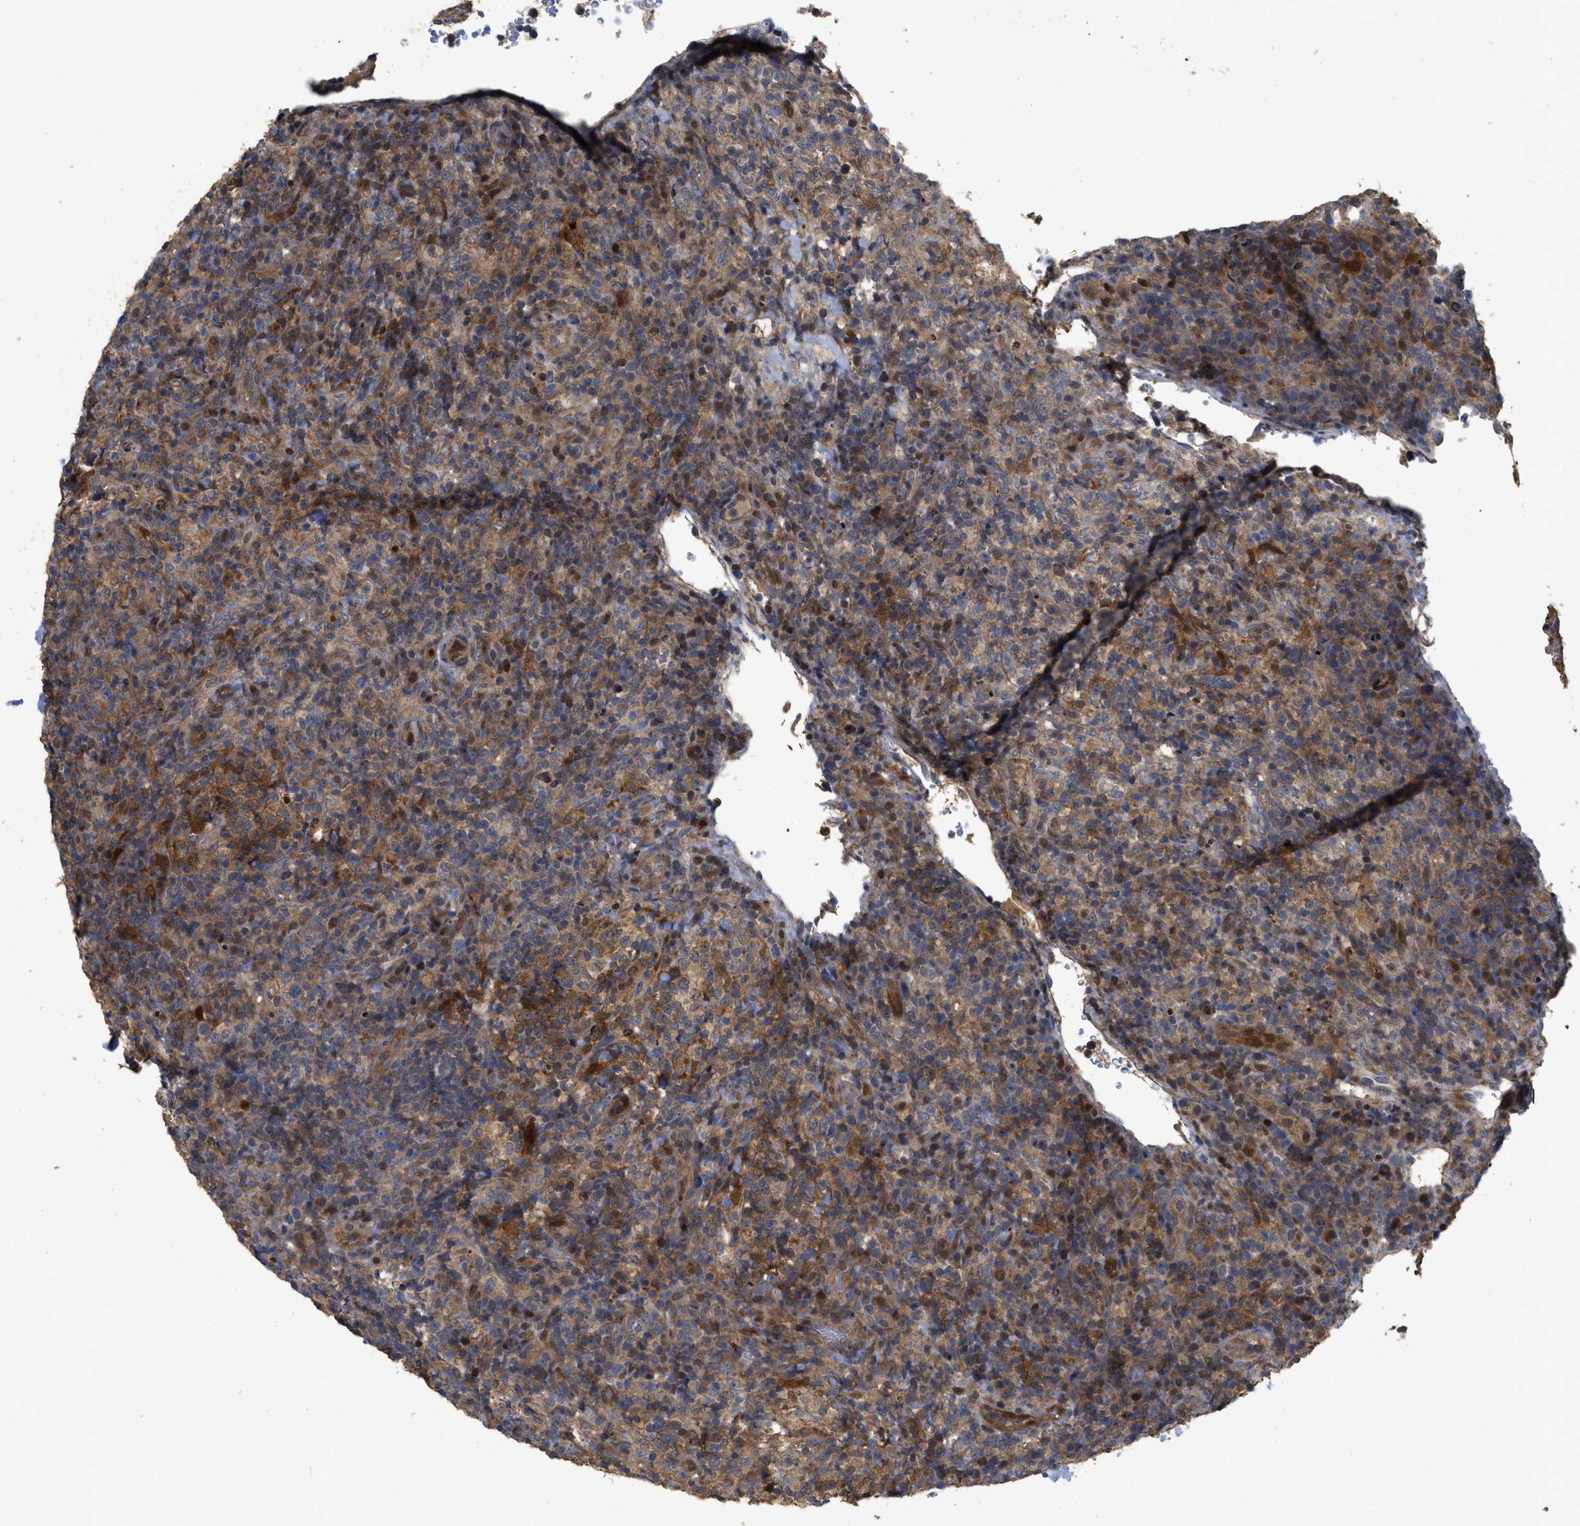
{"staining": {"intensity": "moderate", "quantity": ">75%", "location": "cytoplasmic/membranous"}, "tissue": "lymphoma", "cell_type": "Tumor cells", "image_type": "cancer", "snomed": [{"axis": "morphology", "description": "Malignant lymphoma, non-Hodgkin's type, High grade"}, {"axis": "topography", "description": "Lymph node"}], "caption": "Immunohistochemical staining of lymphoma shows medium levels of moderate cytoplasmic/membranous protein positivity in about >75% of tumor cells. (DAB IHC, brown staining for protein, blue staining for nuclei).", "gene": "CBR3", "patient": {"sex": "female", "age": 76}}